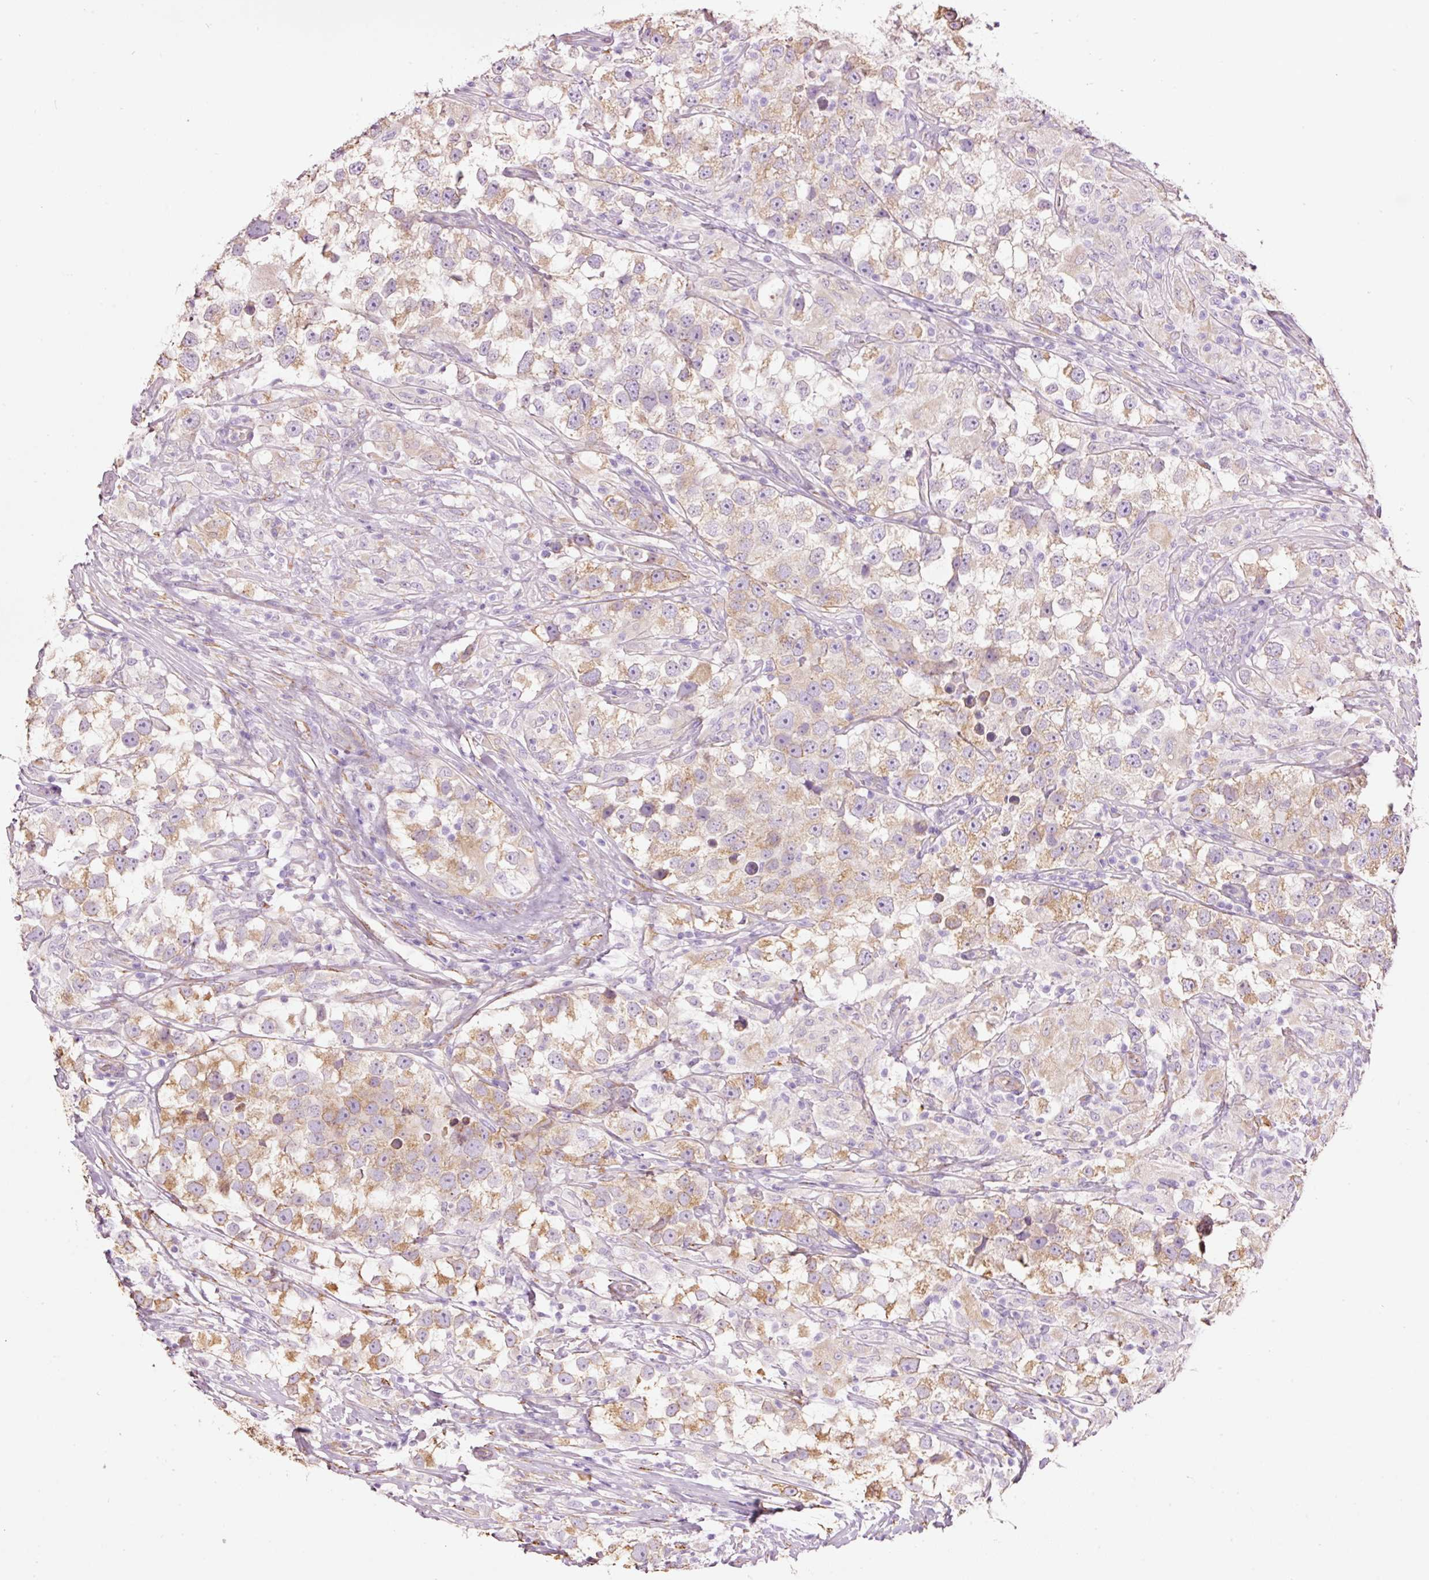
{"staining": {"intensity": "moderate", "quantity": ">75%", "location": "cytoplasmic/membranous"}, "tissue": "testis cancer", "cell_type": "Tumor cells", "image_type": "cancer", "snomed": [{"axis": "morphology", "description": "Seminoma, NOS"}, {"axis": "topography", "description": "Testis"}], "caption": "Protein expression analysis of human seminoma (testis) reveals moderate cytoplasmic/membranous staining in approximately >75% of tumor cells.", "gene": "GCG", "patient": {"sex": "male", "age": 46}}